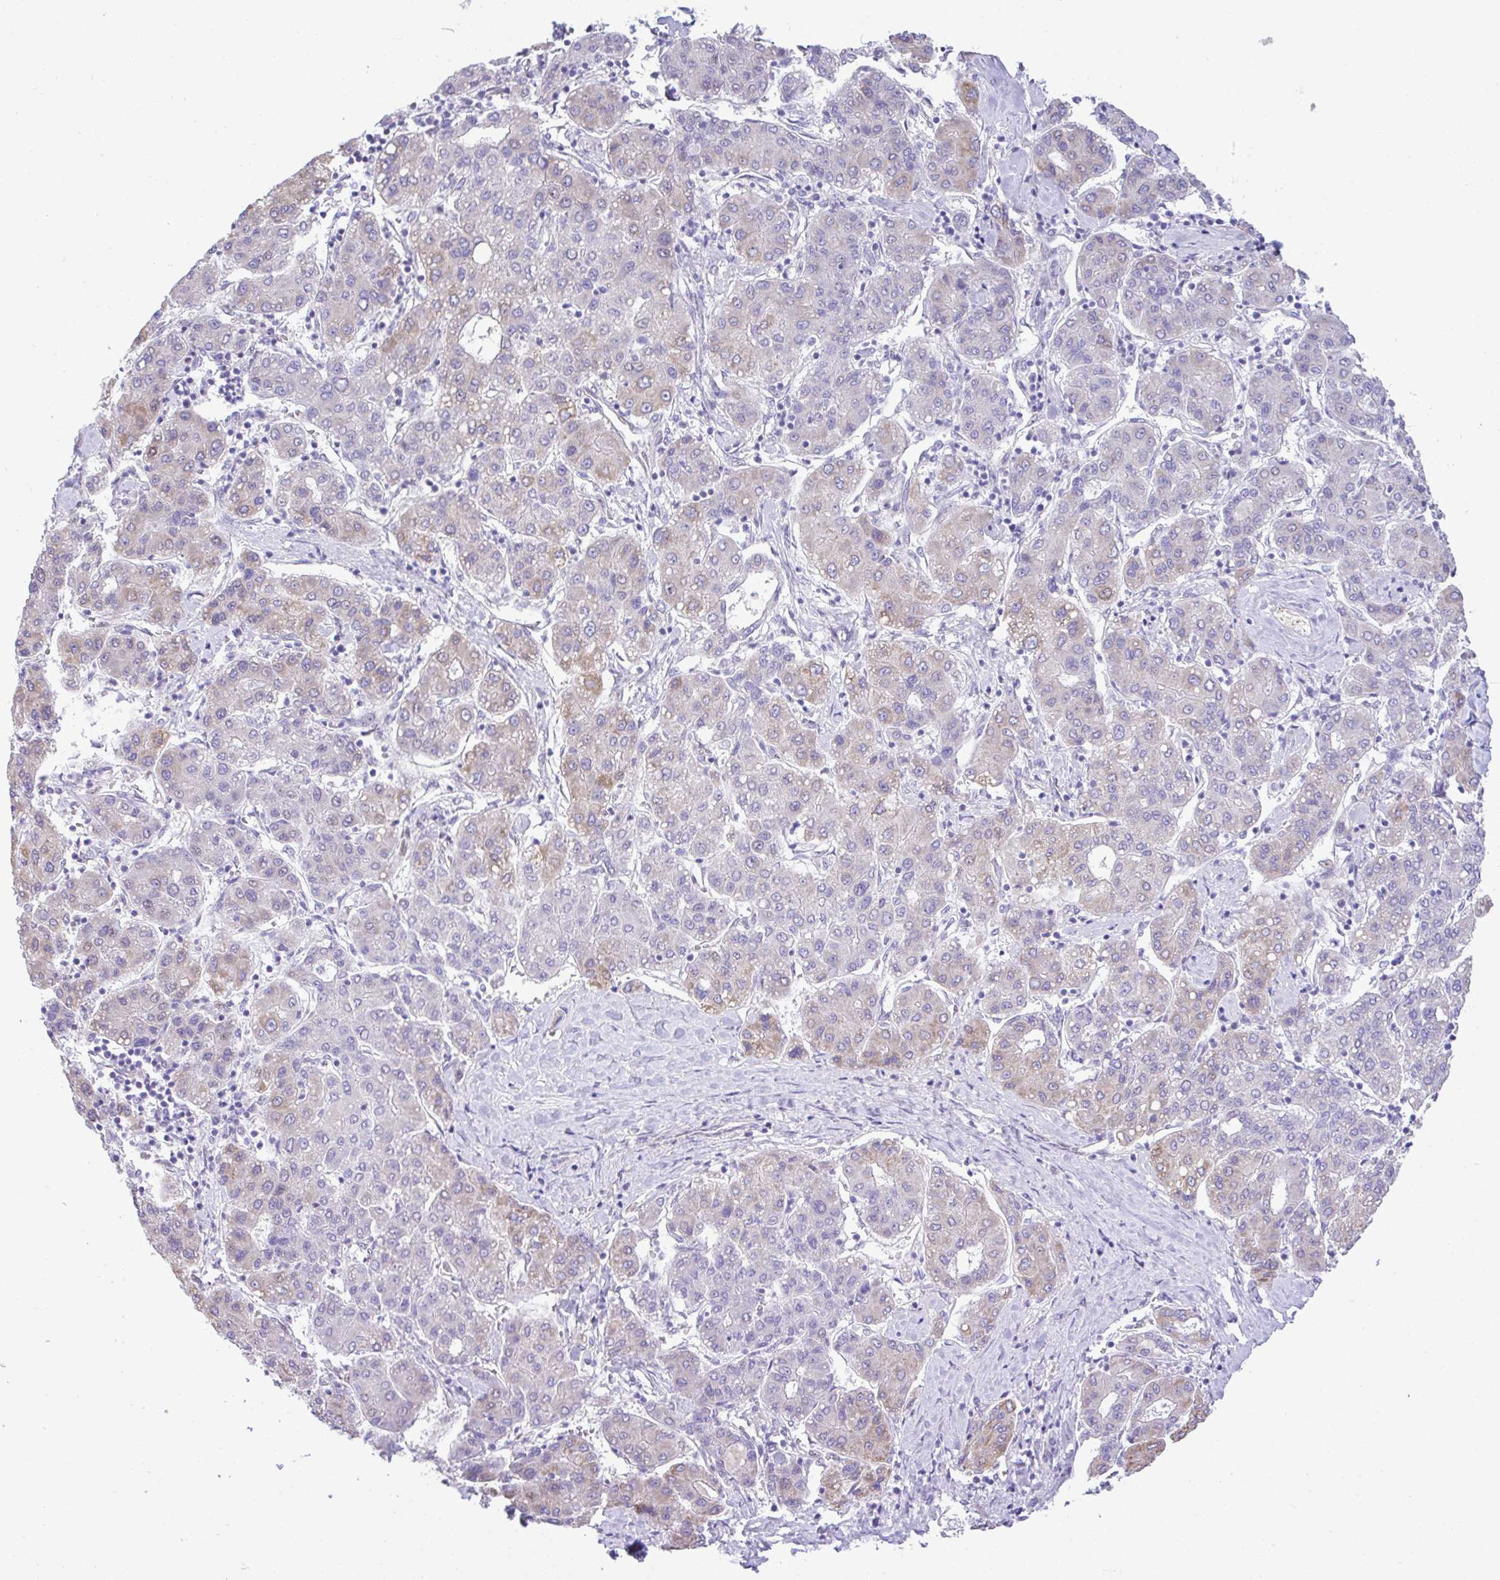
{"staining": {"intensity": "weak", "quantity": "<25%", "location": "cytoplasmic/membranous"}, "tissue": "liver cancer", "cell_type": "Tumor cells", "image_type": "cancer", "snomed": [{"axis": "morphology", "description": "Carcinoma, Hepatocellular, NOS"}, {"axis": "topography", "description": "Liver"}], "caption": "This is an immunohistochemistry (IHC) micrograph of liver cancer (hepatocellular carcinoma). There is no staining in tumor cells.", "gene": "EEF1A2", "patient": {"sex": "male", "age": 65}}